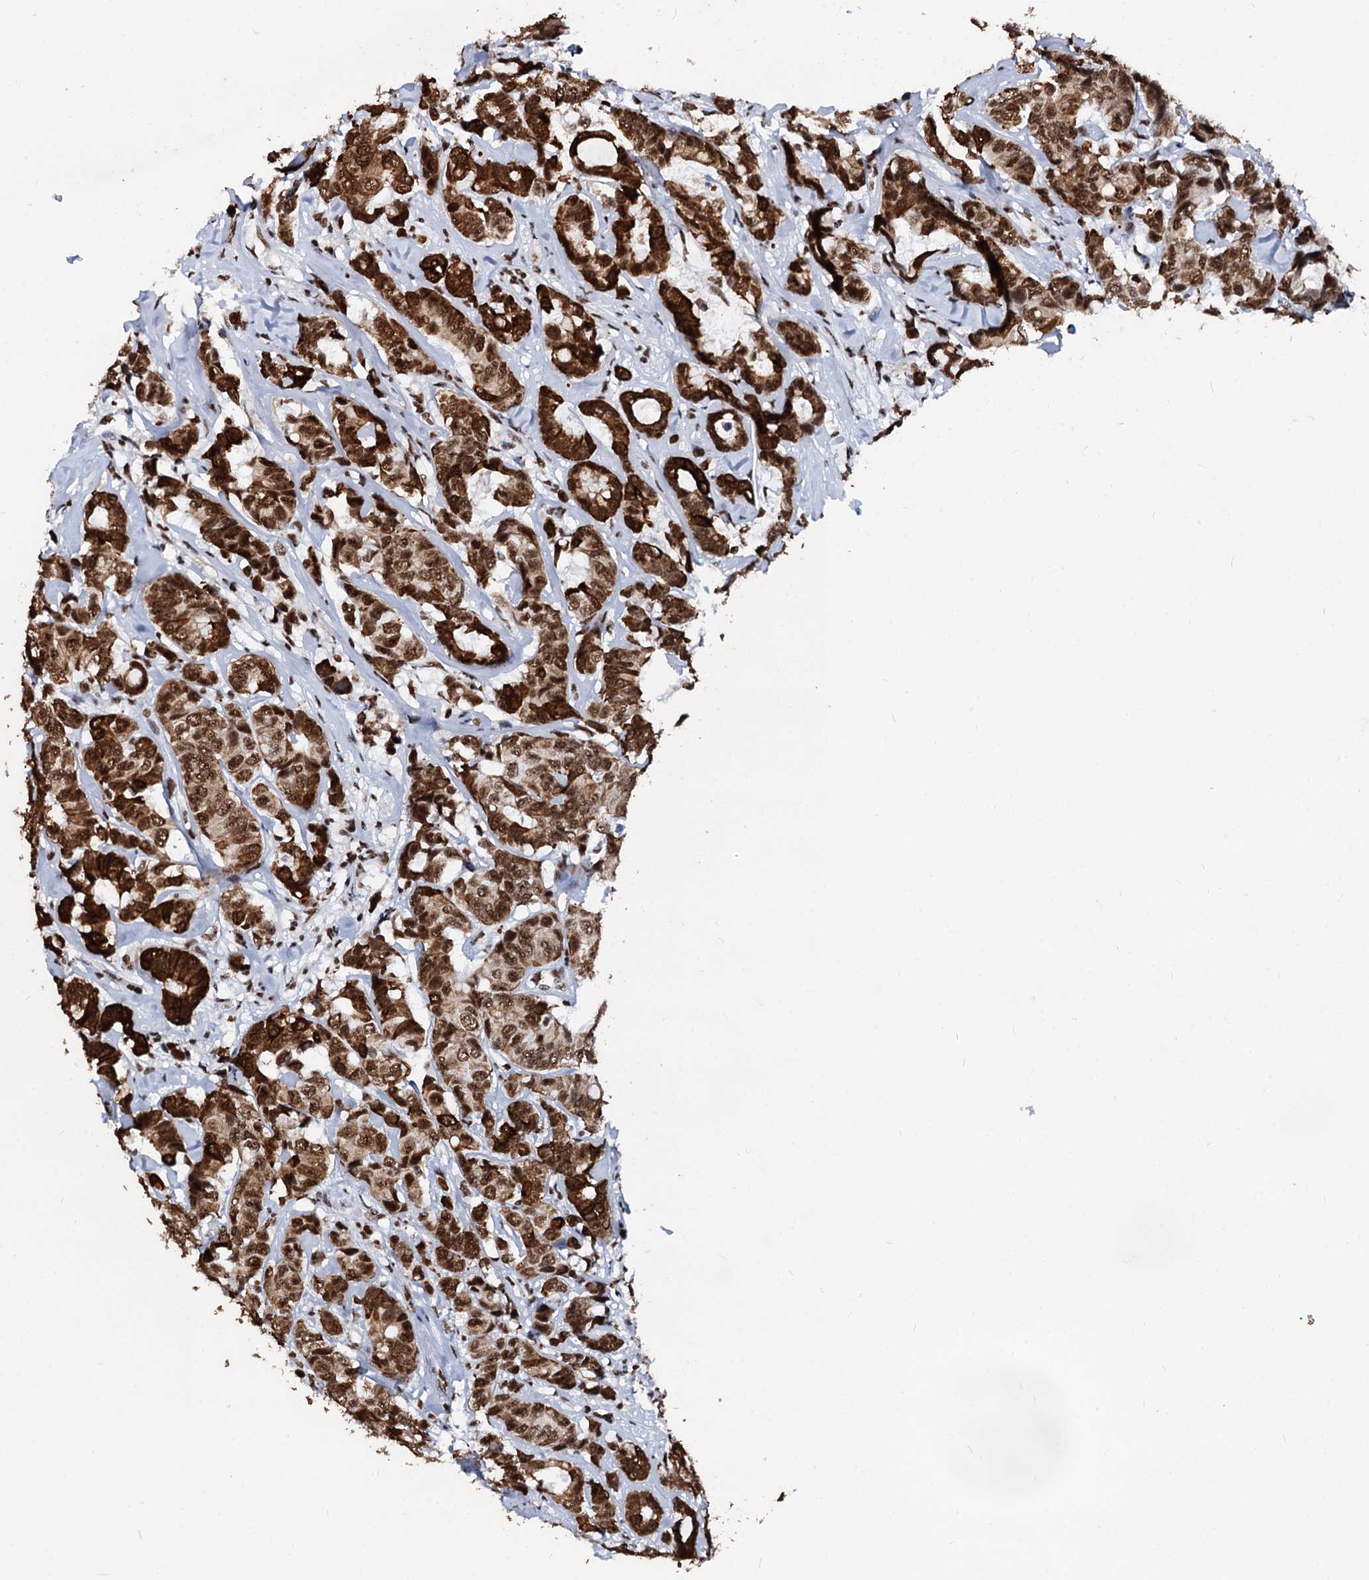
{"staining": {"intensity": "strong", "quantity": ">75%", "location": "cytoplasmic/membranous,nuclear"}, "tissue": "breast cancer", "cell_type": "Tumor cells", "image_type": "cancer", "snomed": [{"axis": "morphology", "description": "Duct carcinoma"}, {"axis": "topography", "description": "Breast"}], "caption": "Protein positivity by IHC demonstrates strong cytoplasmic/membranous and nuclear expression in about >75% of tumor cells in breast infiltrating ductal carcinoma.", "gene": "DDX23", "patient": {"sex": "female", "age": 87}}